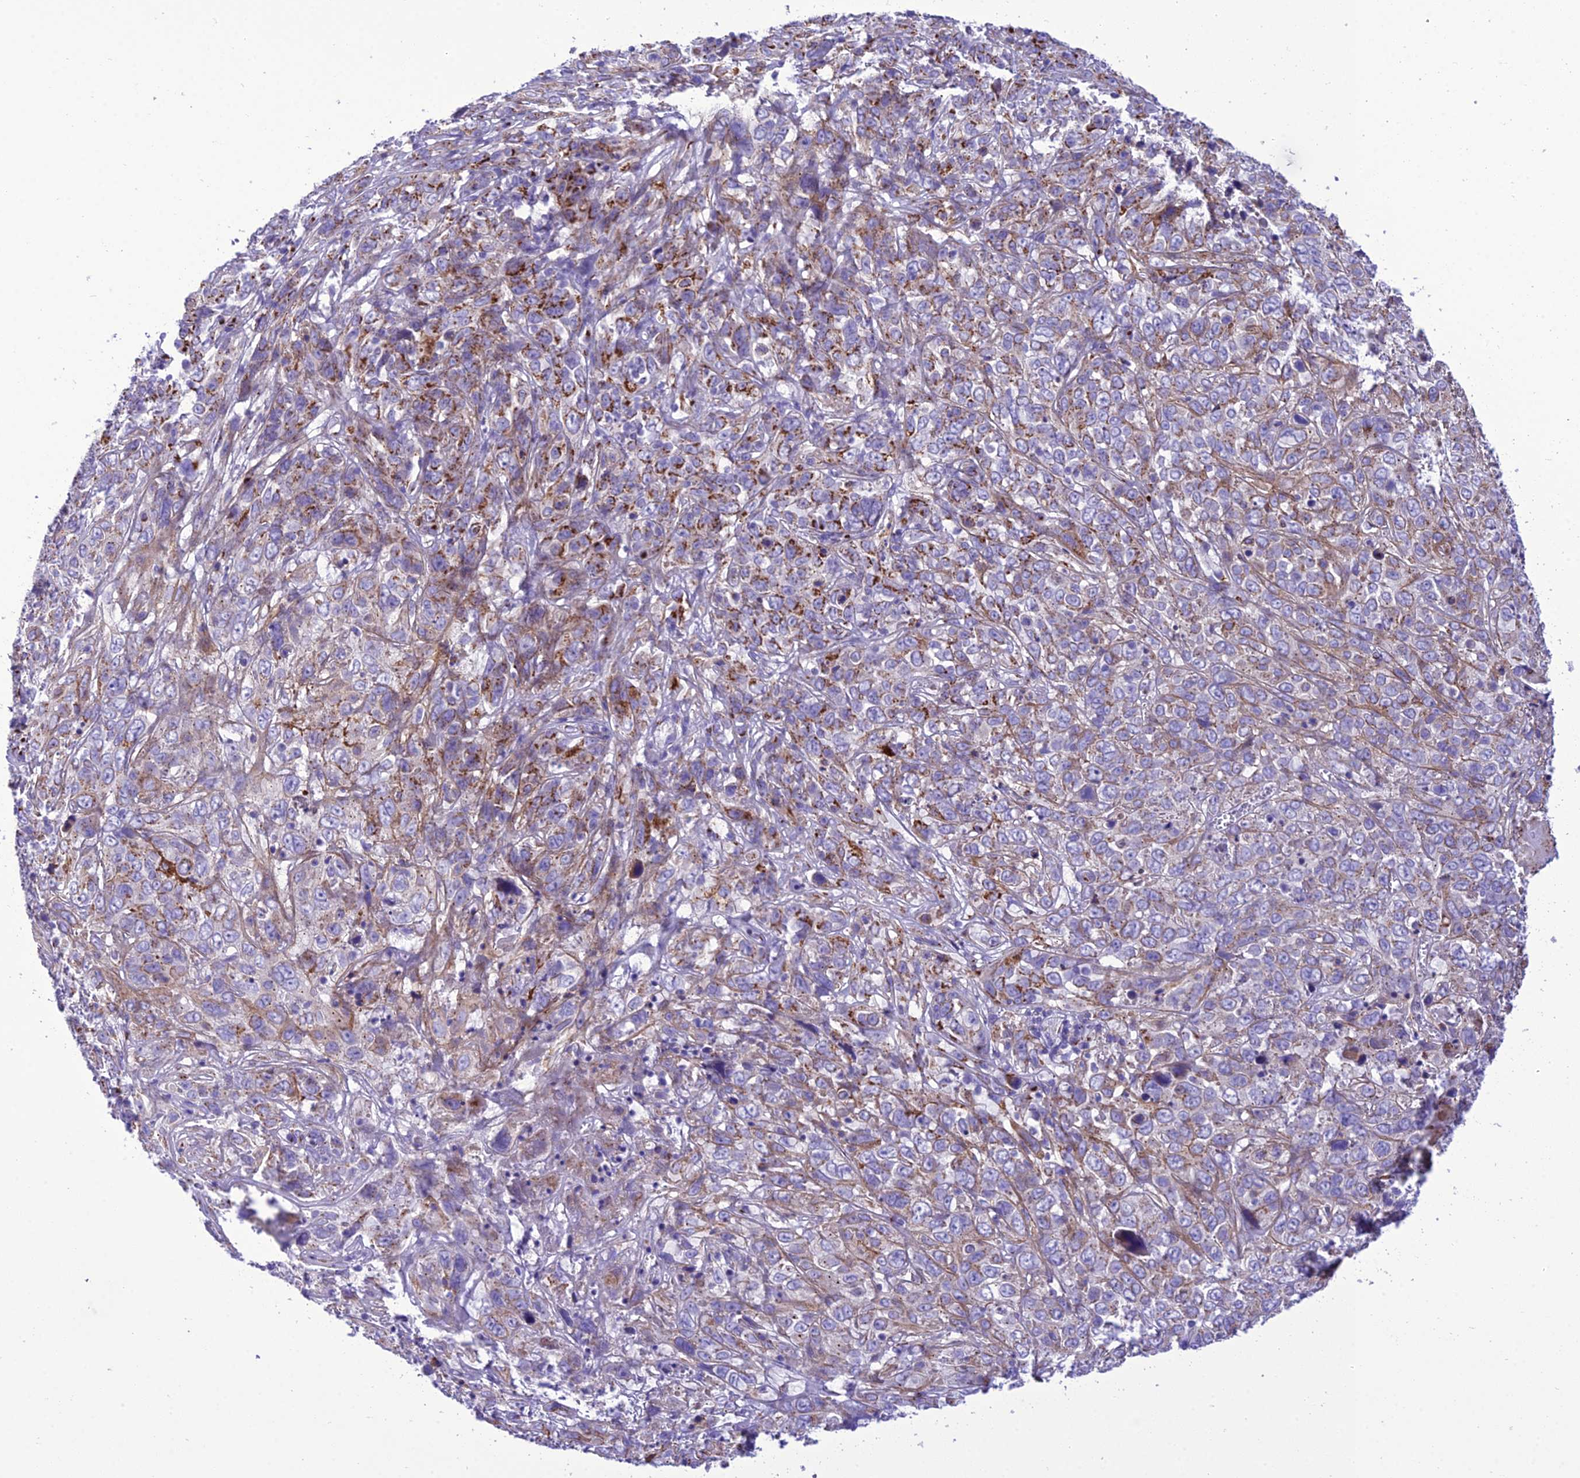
{"staining": {"intensity": "moderate", "quantity": "25%-75%", "location": "cytoplasmic/membranous"}, "tissue": "cervical cancer", "cell_type": "Tumor cells", "image_type": "cancer", "snomed": [{"axis": "morphology", "description": "Squamous cell carcinoma, NOS"}, {"axis": "topography", "description": "Cervix"}], "caption": "Immunohistochemical staining of human squamous cell carcinoma (cervical) shows medium levels of moderate cytoplasmic/membranous positivity in approximately 25%-75% of tumor cells.", "gene": "GOLM2", "patient": {"sex": "female", "age": 46}}